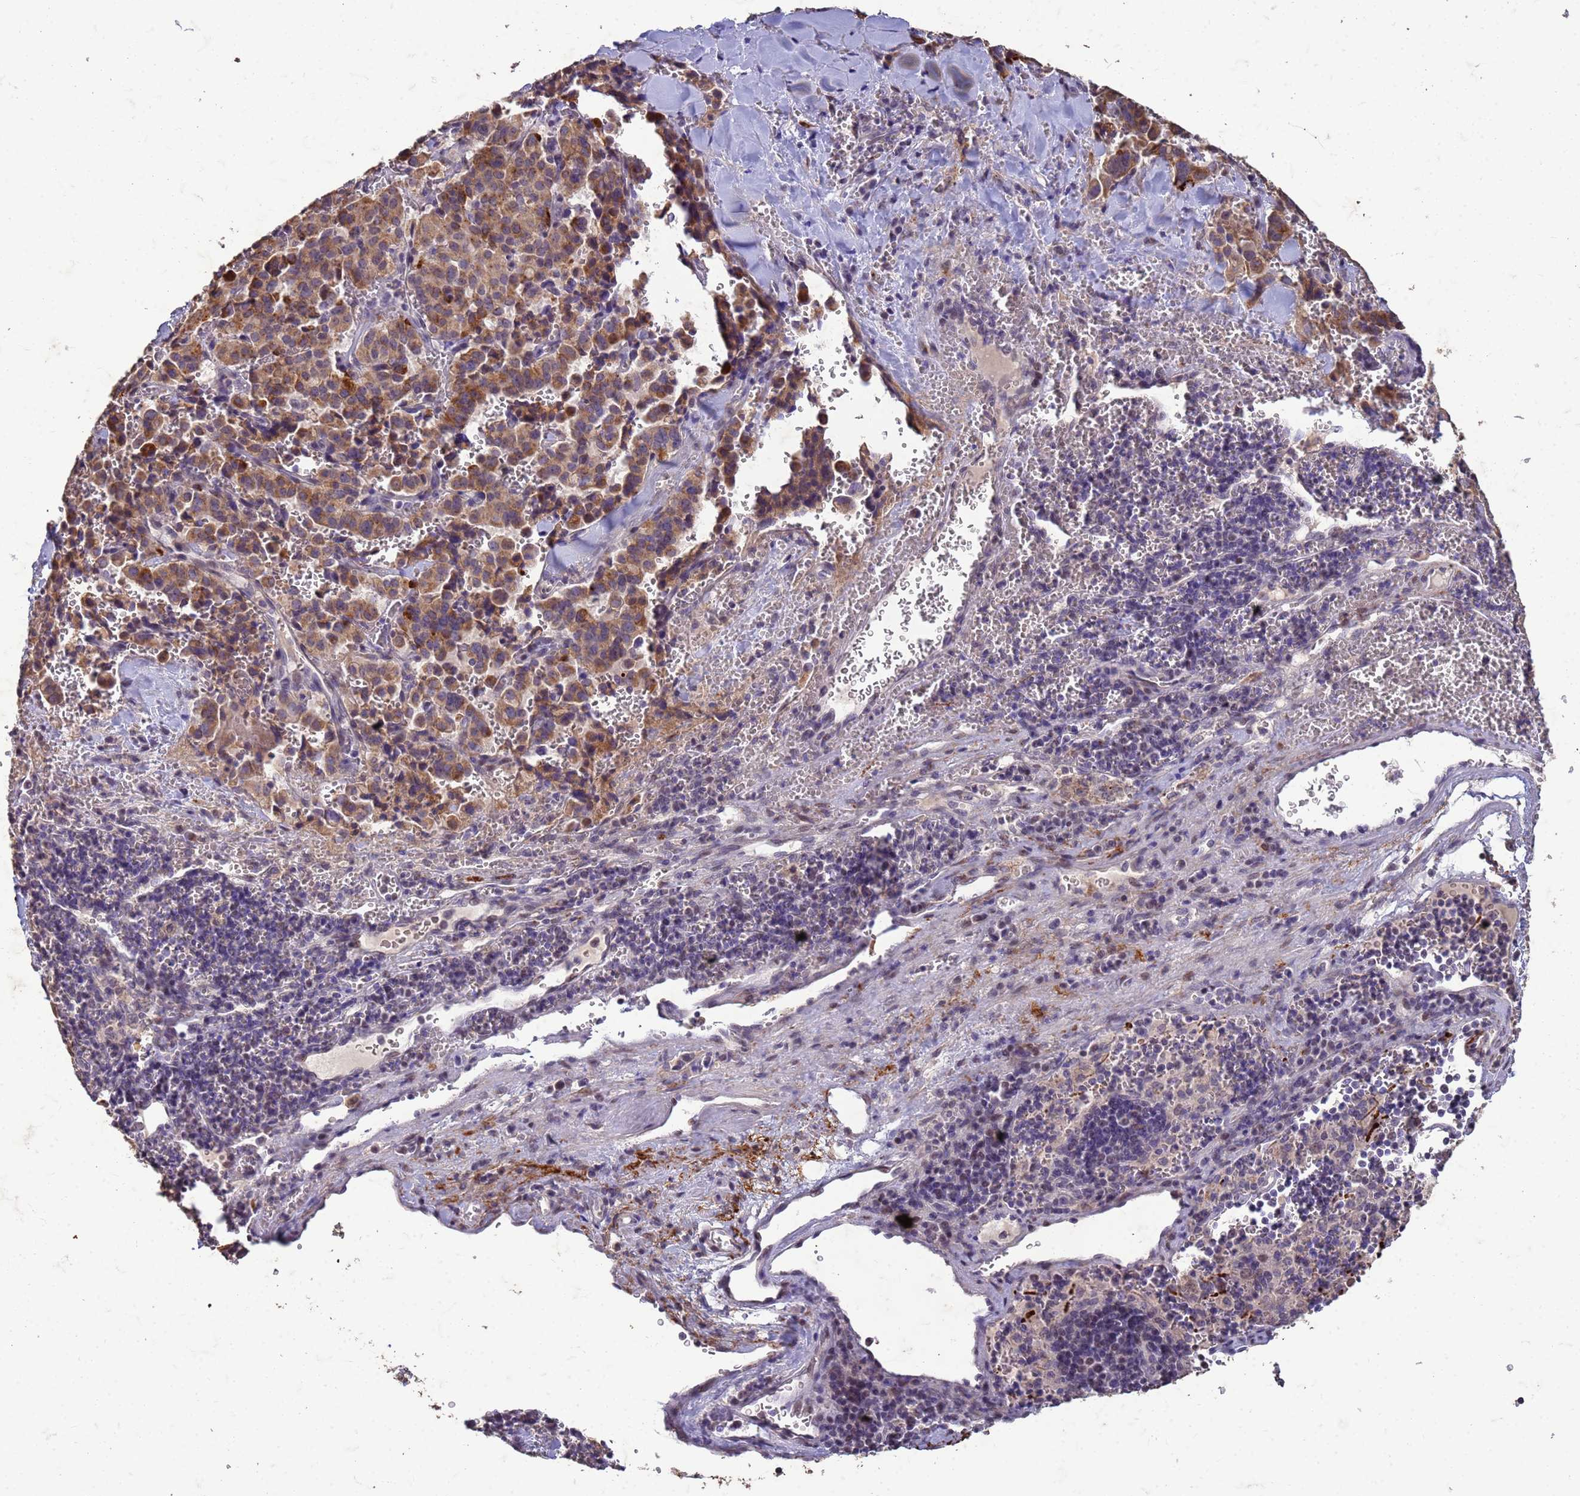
{"staining": {"intensity": "moderate", "quantity": ">75%", "location": "cytoplasmic/membranous"}, "tissue": "pancreatic cancer", "cell_type": "Tumor cells", "image_type": "cancer", "snomed": [{"axis": "morphology", "description": "Adenocarcinoma, NOS"}, {"axis": "topography", "description": "Pancreas"}], "caption": "A photomicrograph of human pancreatic cancer stained for a protein exhibits moderate cytoplasmic/membranous brown staining in tumor cells. The protein of interest is stained brown, and the nuclei are stained in blue (DAB (3,3'-diaminobenzidine) IHC with brightfield microscopy, high magnification).", "gene": "SLC25A15", "patient": {"sex": "male", "age": 65}}